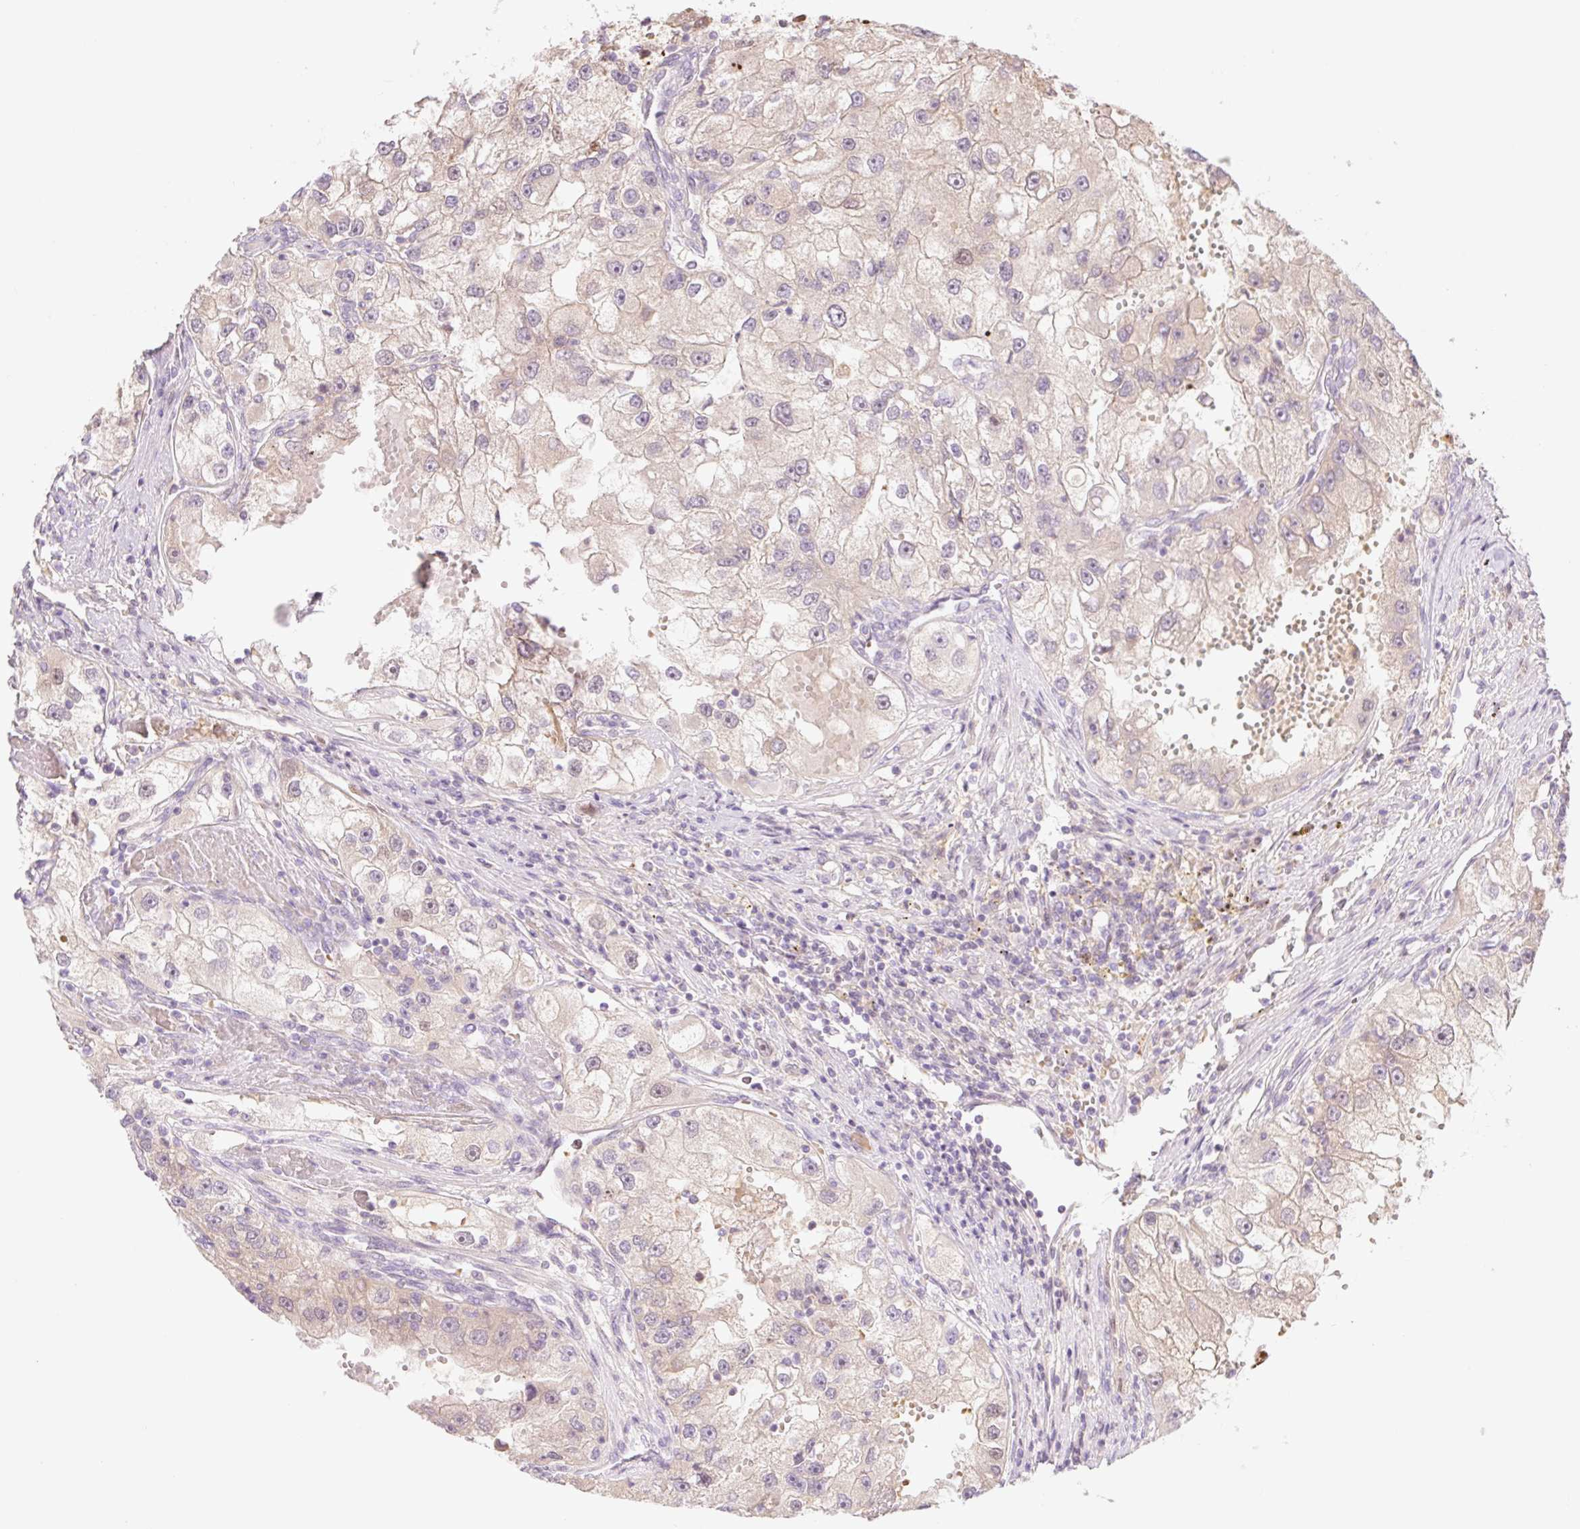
{"staining": {"intensity": "negative", "quantity": "none", "location": "none"}, "tissue": "renal cancer", "cell_type": "Tumor cells", "image_type": "cancer", "snomed": [{"axis": "morphology", "description": "Adenocarcinoma, NOS"}, {"axis": "topography", "description": "Kidney"}], "caption": "IHC histopathology image of neoplastic tissue: human renal cancer (adenocarcinoma) stained with DAB shows no significant protein expression in tumor cells. (Brightfield microscopy of DAB IHC at high magnification).", "gene": "HEBP1", "patient": {"sex": "male", "age": 63}}